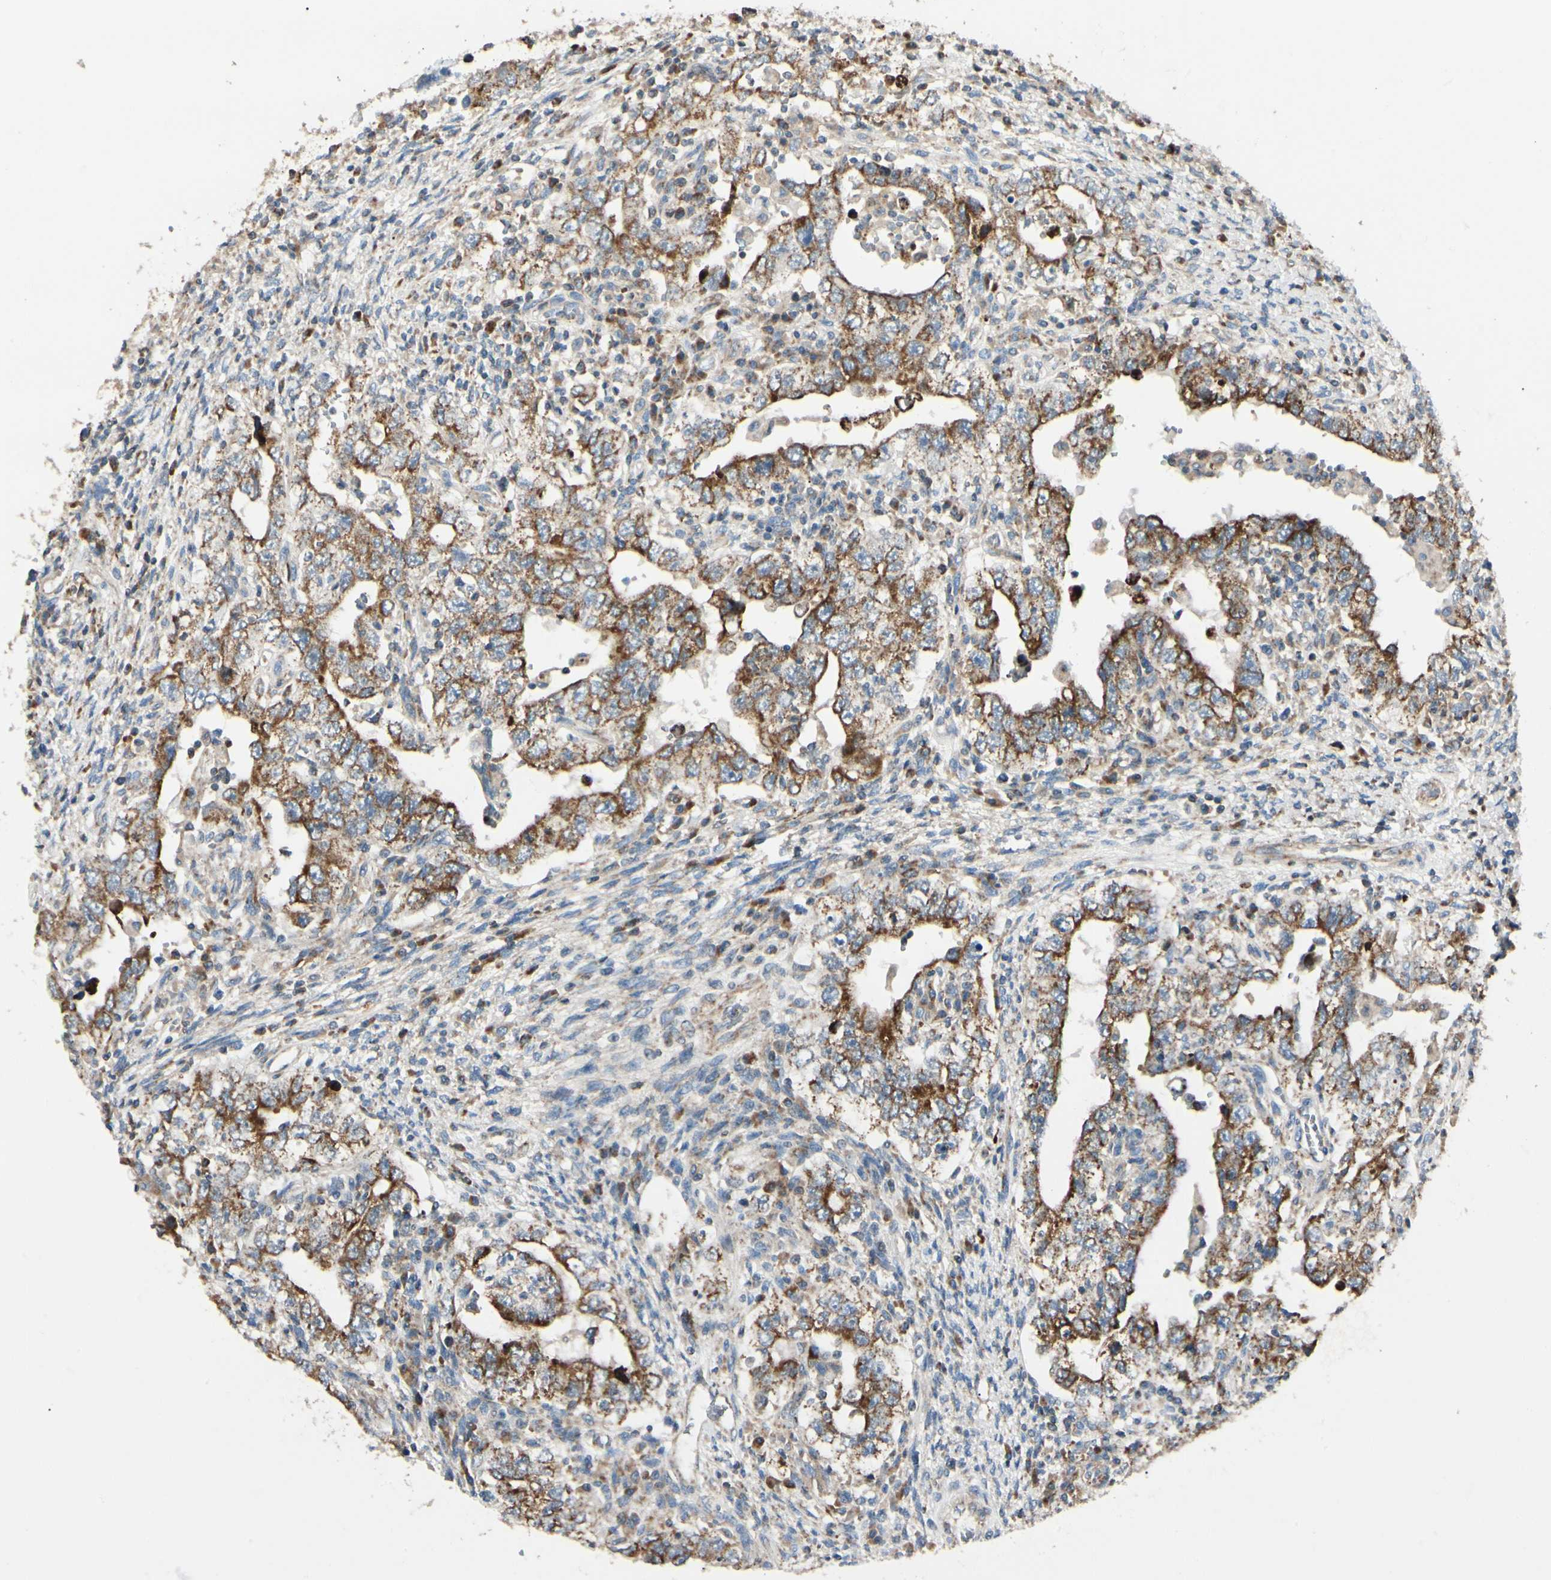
{"staining": {"intensity": "moderate", "quantity": ">75%", "location": "cytoplasmic/membranous"}, "tissue": "testis cancer", "cell_type": "Tumor cells", "image_type": "cancer", "snomed": [{"axis": "morphology", "description": "Carcinoma, Embryonal, NOS"}, {"axis": "topography", "description": "Testis"}], "caption": "High-magnification brightfield microscopy of embryonal carcinoma (testis) stained with DAB (3,3'-diaminobenzidine) (brown) and counterstained with hematoxylin (blue). tumor cells exhibit moderate cytoplasmic/membranous positivity is seen in approximately>75% of cells.", "gene": "MRPL9", "patient": {"sex": "male", "age": 26}}